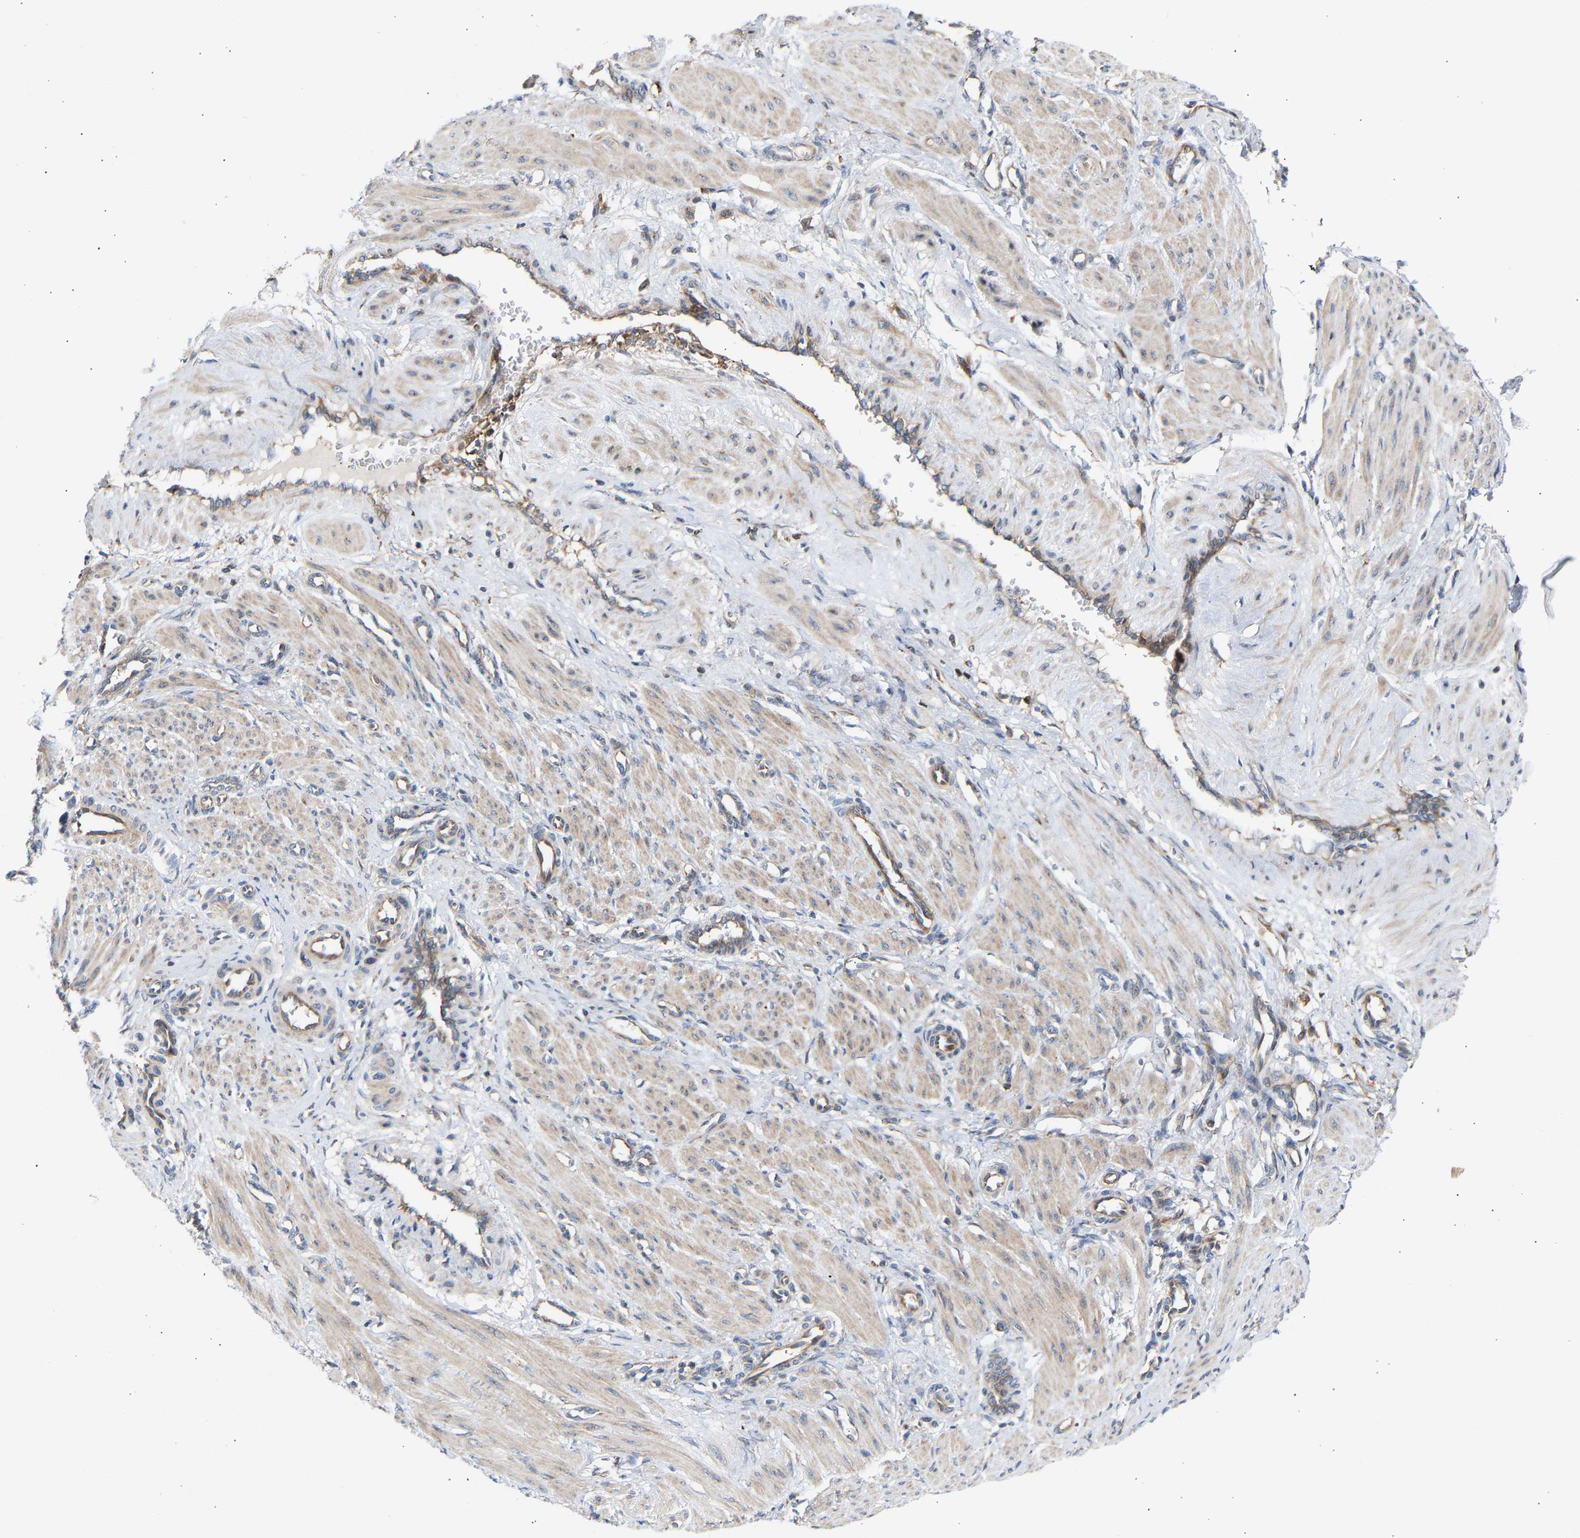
{"staining": {"intensity": "weak", "quantity": "25%-75%", "location": "cytoplasmic/membranous"}, "tissue": "smooth muscle", "cell_type": "Smooth muscle cells", "image_type": "normal", "snomed": [{"axis": "morphology", "description": "Normal tissue, NOS"}, {"axis": "topography", "description": "Endometrium"}], "caption": "Benign smooth muscle shows weak cytoplasmic/membranous positivity in about 25%-75% of smooth muscle cells.", "gene": "GCN1", "patient": {"sex": "female", "age": 33}}